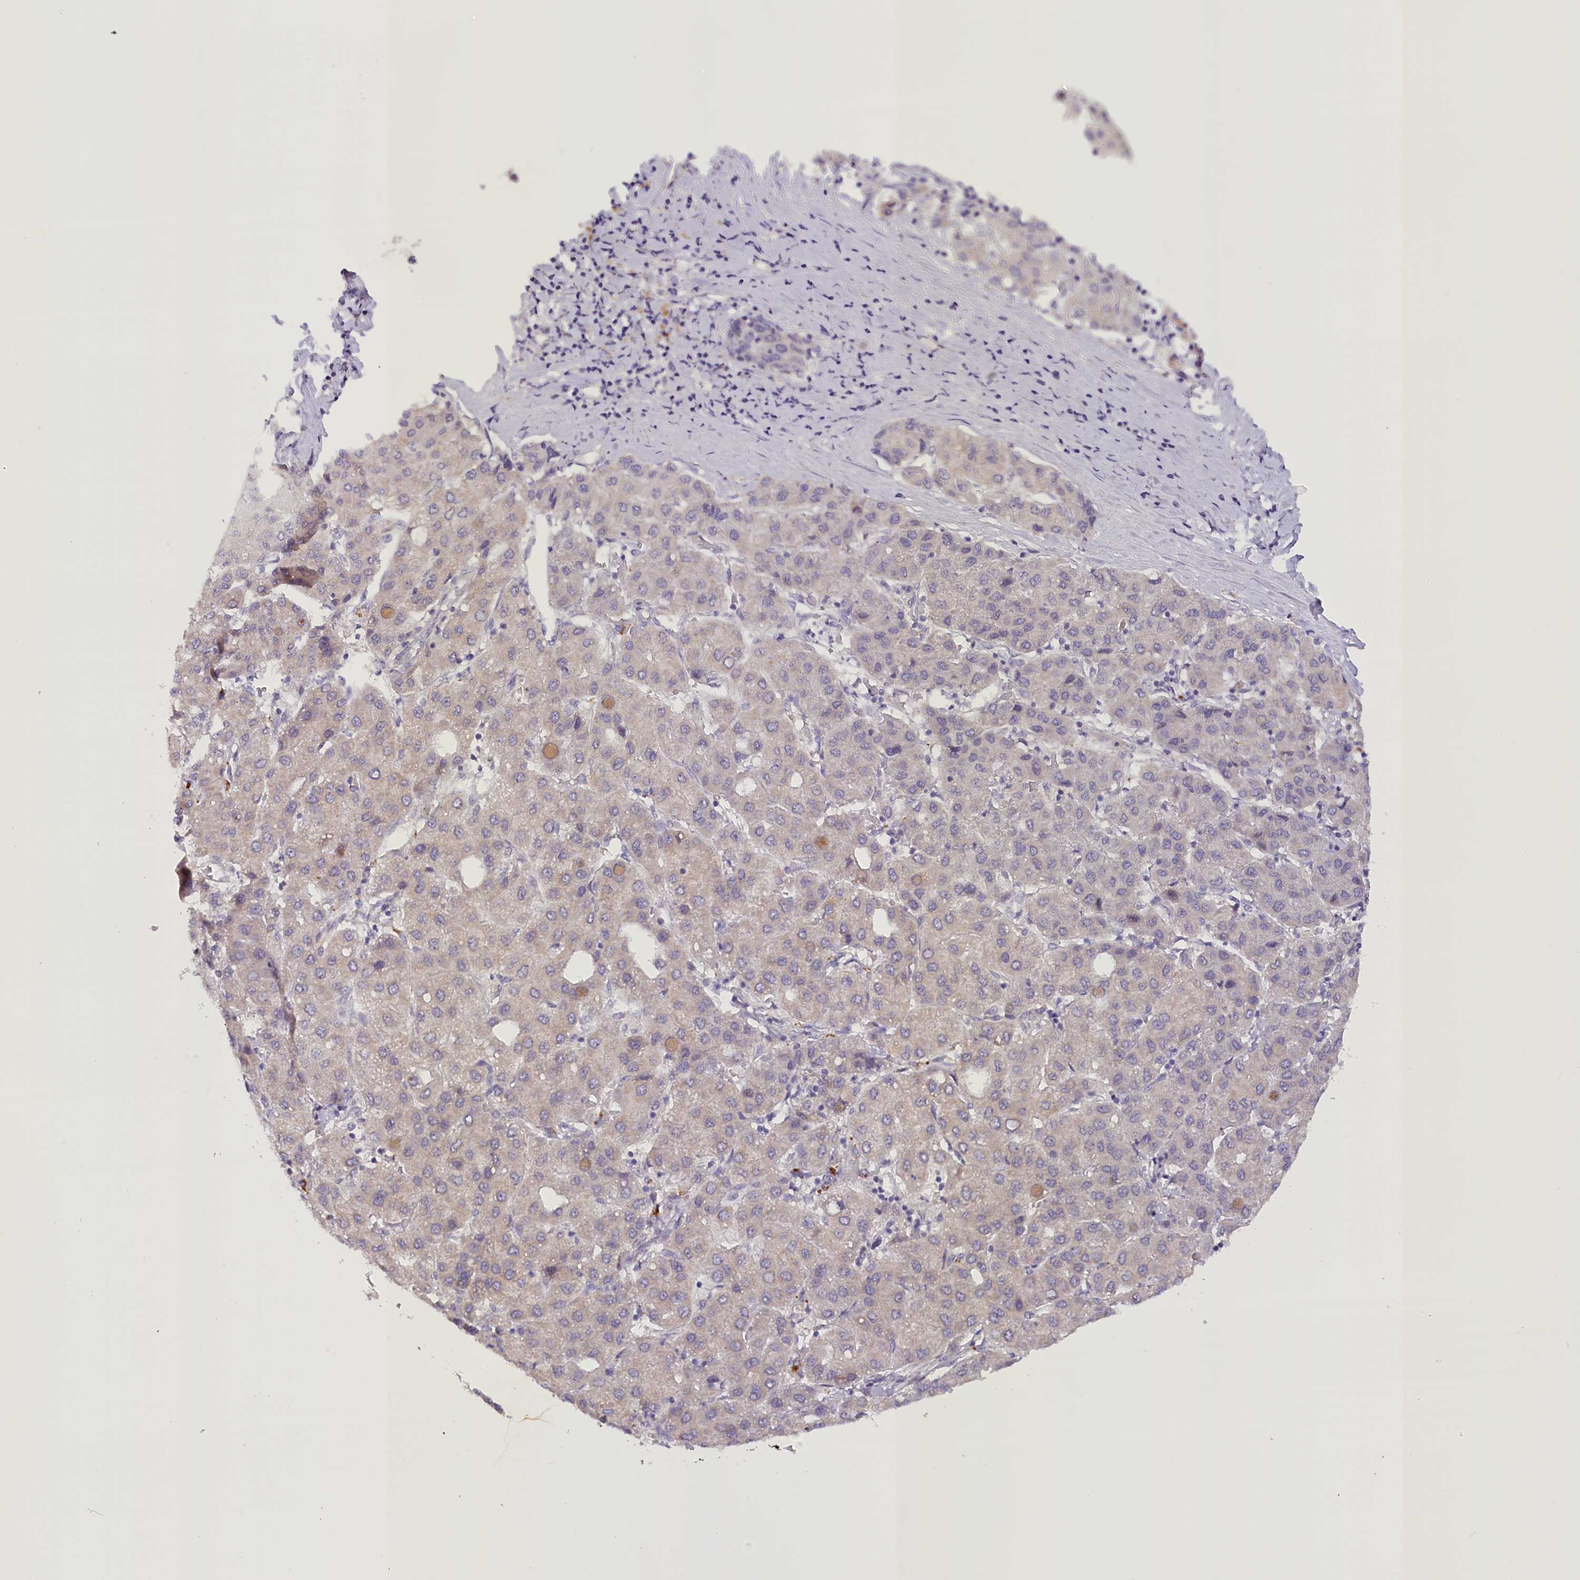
{"staining": {"intensity": "negative", "quantity": "none", "location": "none"}, "tissue": "liver cancer", "cell_type": "Tumor cells", "image_type": "cancer", "snomed": [{"axis": "morphology", "description": "Carcinoma, Hepatocellular, NOS"}, {"axis": "topography", "description": "Liver"}], "caption": "Human liver hepatocellular carcinoma stained for a protein using immunohistochemistry (IHC) shows no positivity in tumor cells.", "gene": "DCUN1D1", "patient": {"sex": "male", "age": 65}}